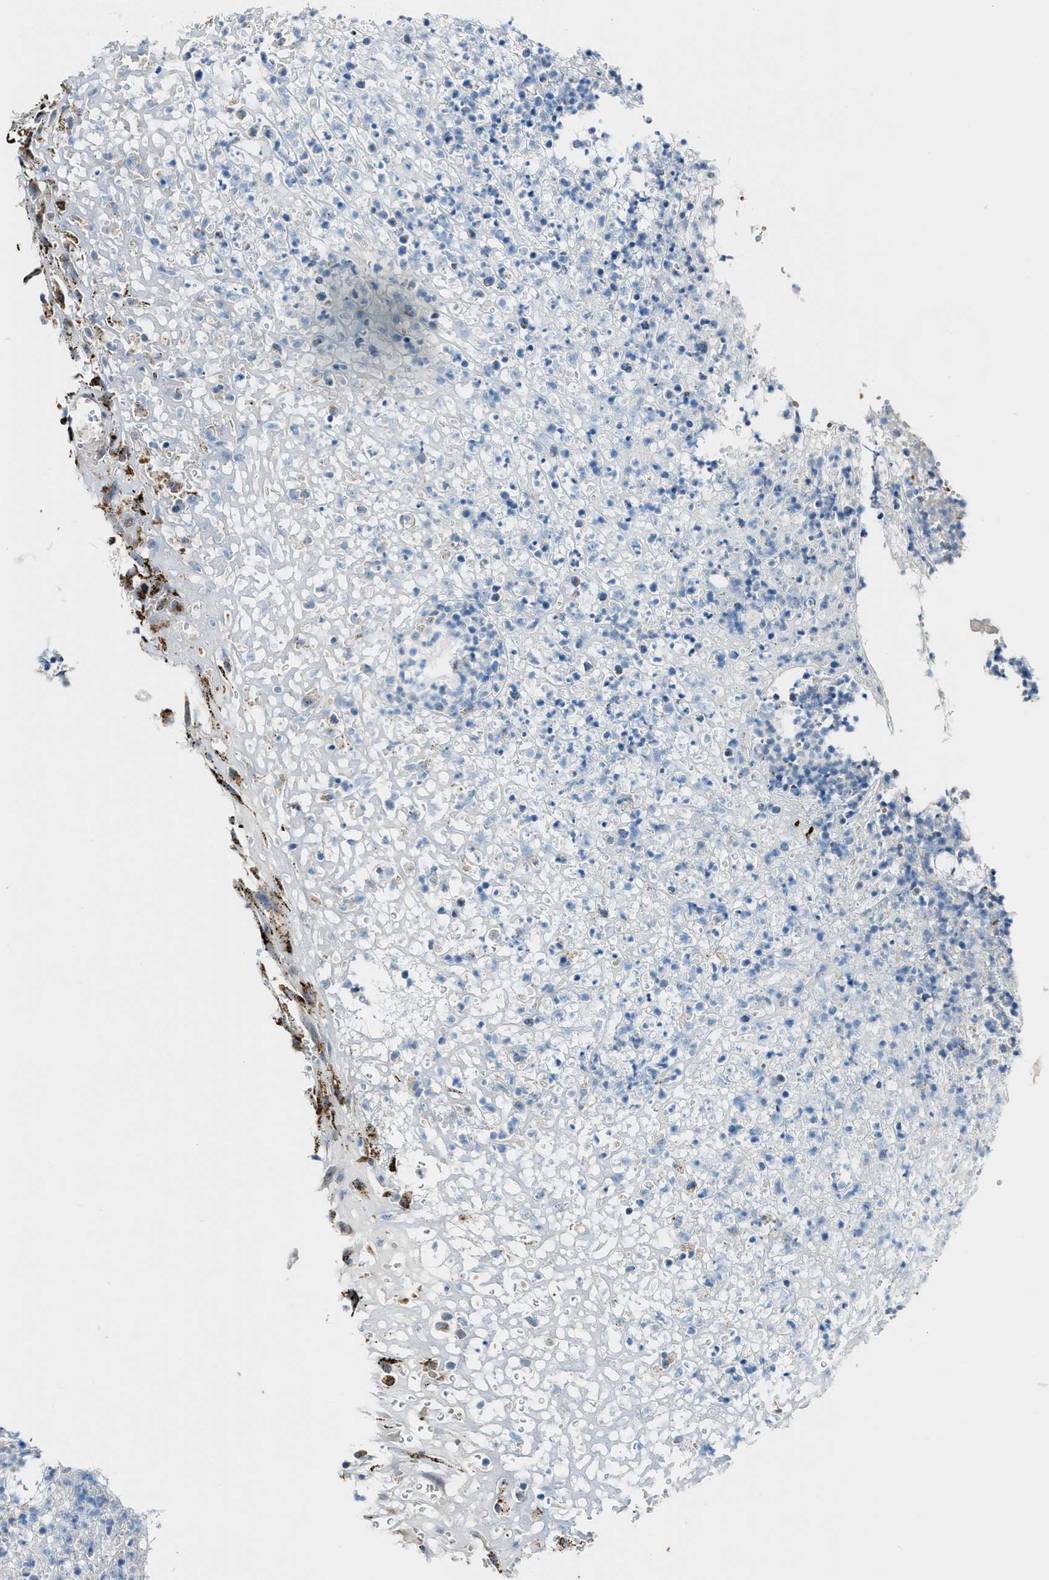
{"staining": {"intensity": "negative", "quantity": "none", "location": "none"}, "tissue": "colorectal cancer", "cell_type": "Tumor cells", "image_type": "cancer", "snomed": [{"axis": "morphology", "description": "Adenocarcinoma, NOS"}, {"axis": "topography", "description": "Rectum"}], "caption": "IHC photomicrograph of neoplastic tissue: colorectal cancer stained with DAB (3,3'-diaminobenzidine) demonstrates no significant protein expression in tumor cells. The staining is performed using DAB (3,3'-diaminobenzidine) brown chromogen with nuclei counter-stained in using hematoxylin.", "gene": "CDON", "patient": {"sex": "female", "age": 89}}